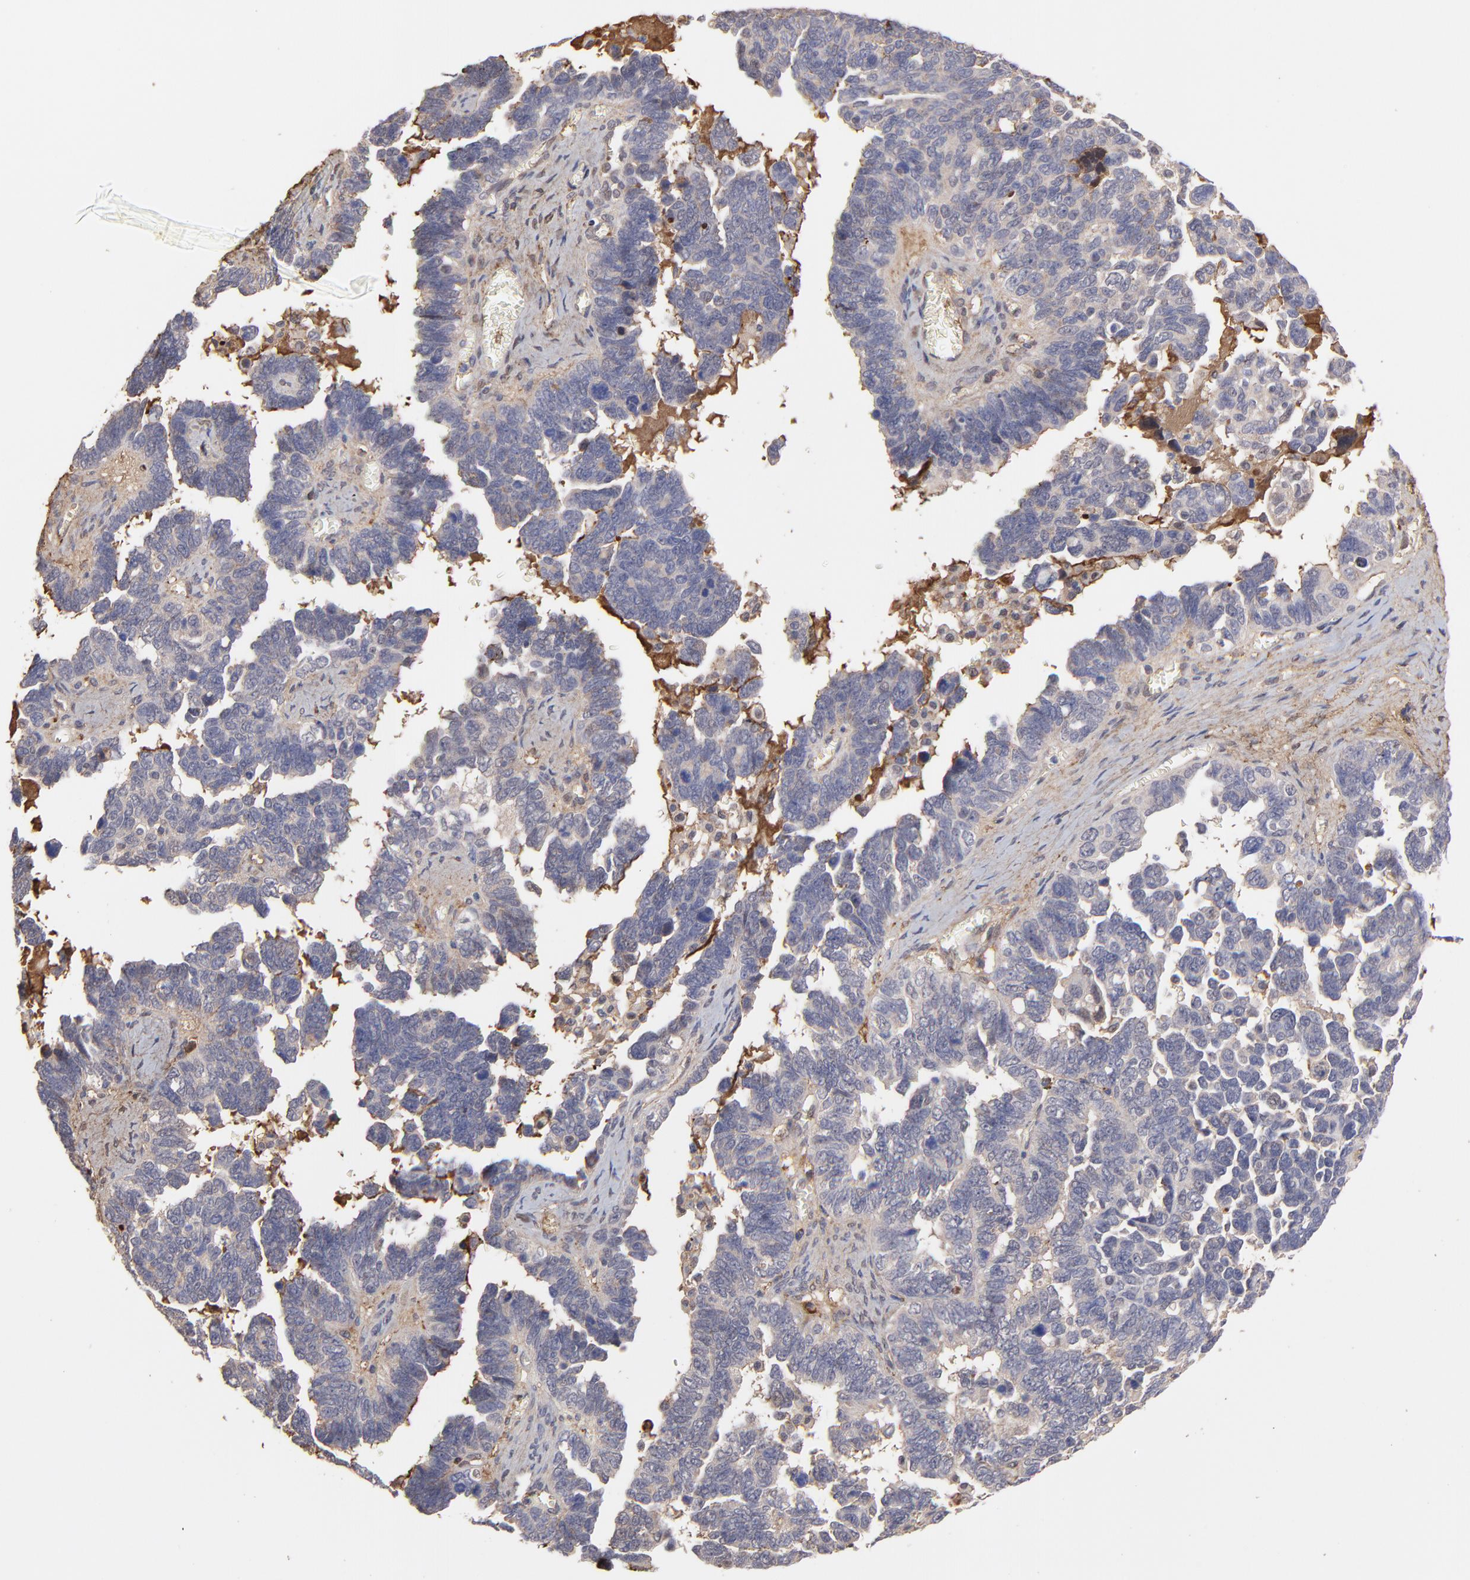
{"staining": {"intensity": "negative", "quantity": "none", "location": "none"}, "tissue": "ovarian cancer", "cell_type": "Tumor cells", "image_type": "cancer", "snomed": [{"axis": "morphology", "description": "Cystadenocarcinoma, serous, NOS"}, {"axis": "topography", "description": "Ovary"}], "caption": "Tumor cells are negative for brown protein staining in serous cystadenocarcinoma (ovarian).", "gene": "PSMD14", "patient": {"sex": "female", "age": 69}}